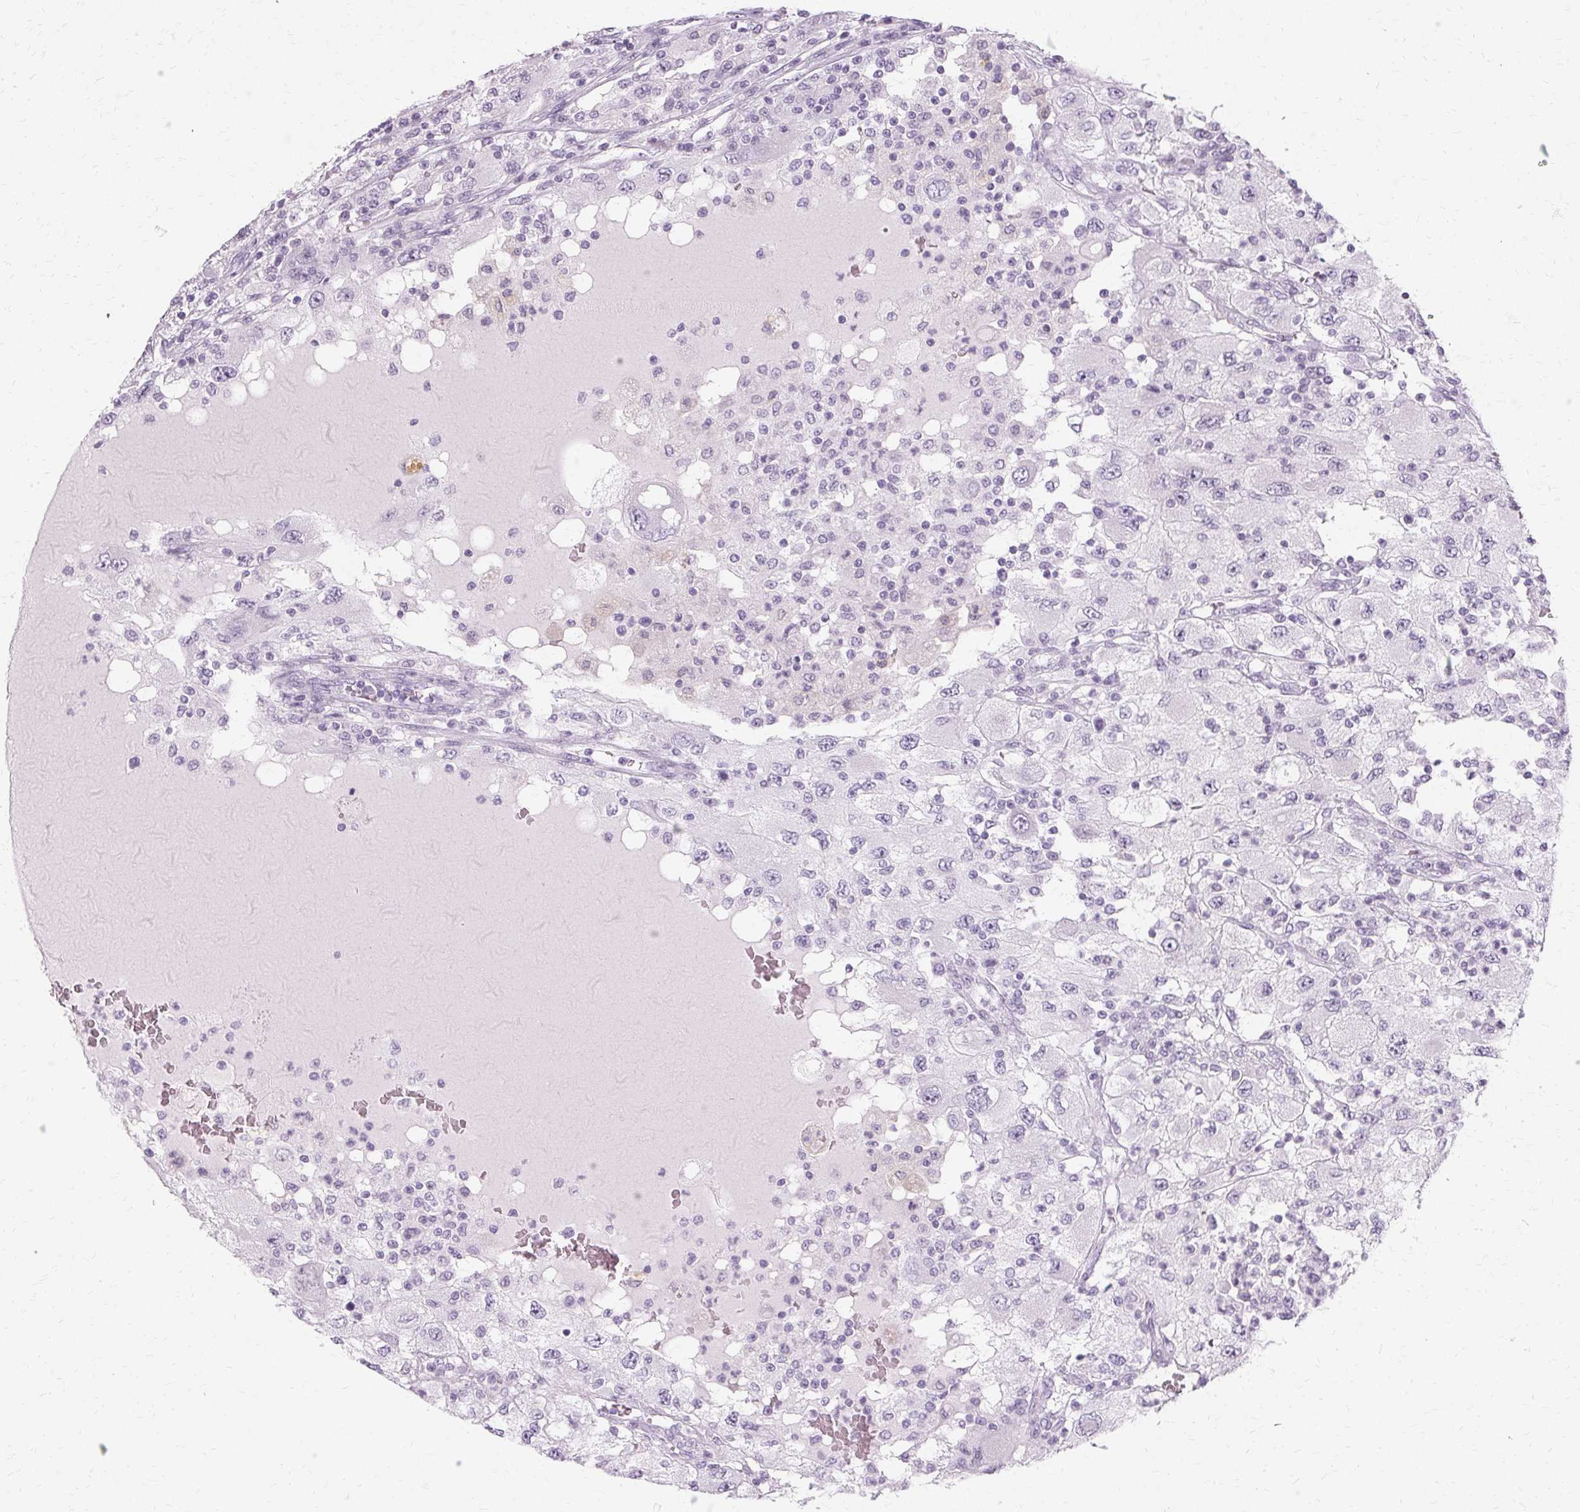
{"staining": {"intensity": "negative", "quantity": "none", "location": "none"}, "tissue": "renal cancer", "cell_type": "Tumor cells", "image_type": "cancer", "snomed": [{"axis": "morphology", "description": "Adenocarcinoma, NOS"}, {"axis": "topography", "description": "Kidney"}], "caption": "Protein analysis of renal adenocarcinoma exhibits no significant staining in tumor cells.", "gene": "KRT6C", "patient": {"sex": "female", "age": 67}}